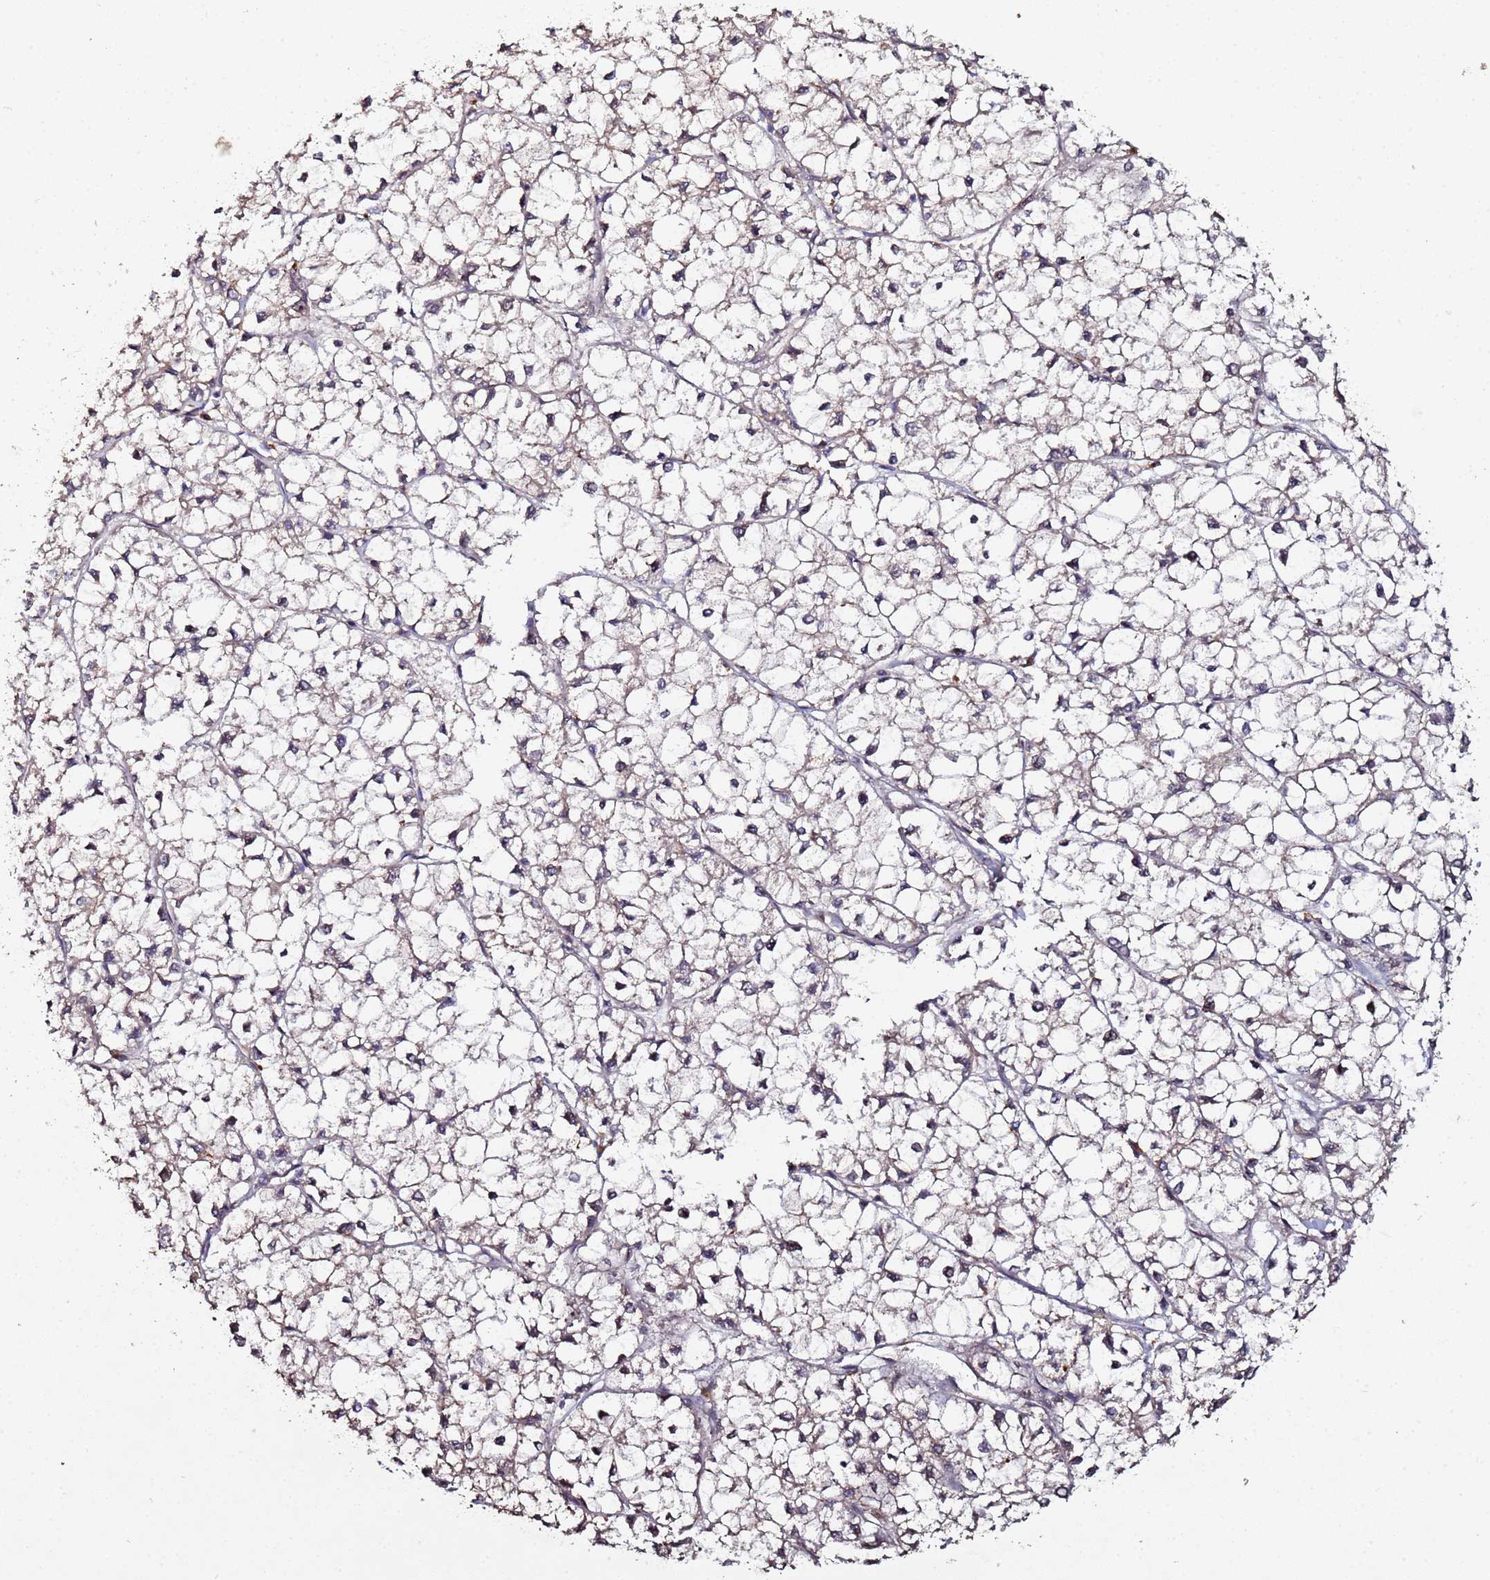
{"staining": {"intensity": "negative", "quantity": "none", "location": "none"}, "tissue": "liver cancer", "cell_type": "Tumor cells", "image_type": "cancer", "snomed": [{"axis": "morphology", "description": "Carcinoma, Hepatocellular, NOS"}, {"axis": "topography", "description": "Liver"}], "caption": "The micrograph demonstrates no significant expression in tumor cells of liver hepatocellular carcinoma.", "gene": "OSER1", "patient": {"sex": "female", "age": 43}}